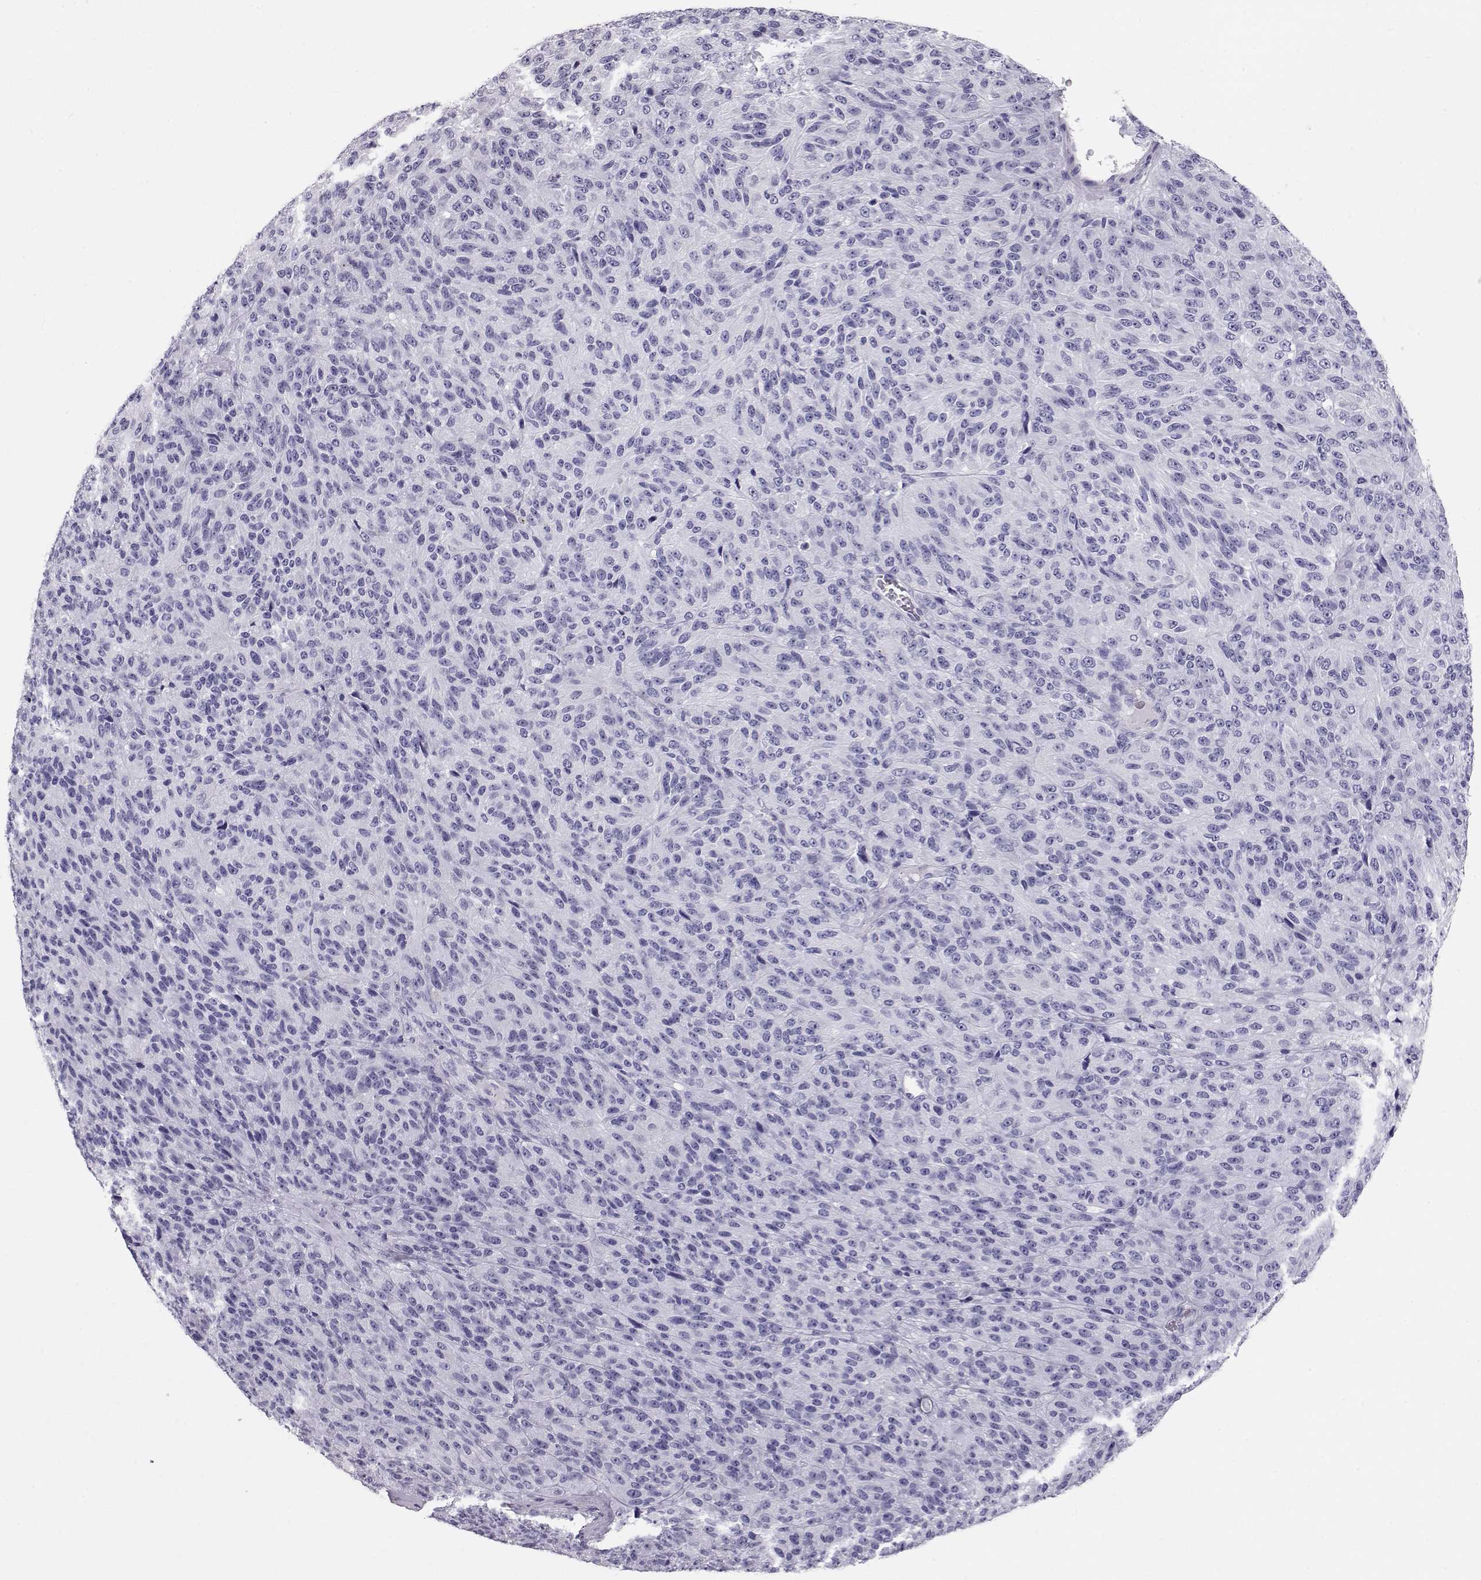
{"staining": {"intensity": "negative", "quantity": "none", "location": "none"}, "tissue": "melanoma", "cell_type": "Tumor cells", "image_type": "cancer", "snomed": [{"axis": "morphology", "description": "Malignant melanoma, Metastatic site"}, {"axis": "topography", "description": "Brain"}], "caption": "Tumor cells are negative for brown protein staining in malignant melanoma (metastatic site).", "gene": "RD3", "patient": {"sex": "female", "age": 56}}